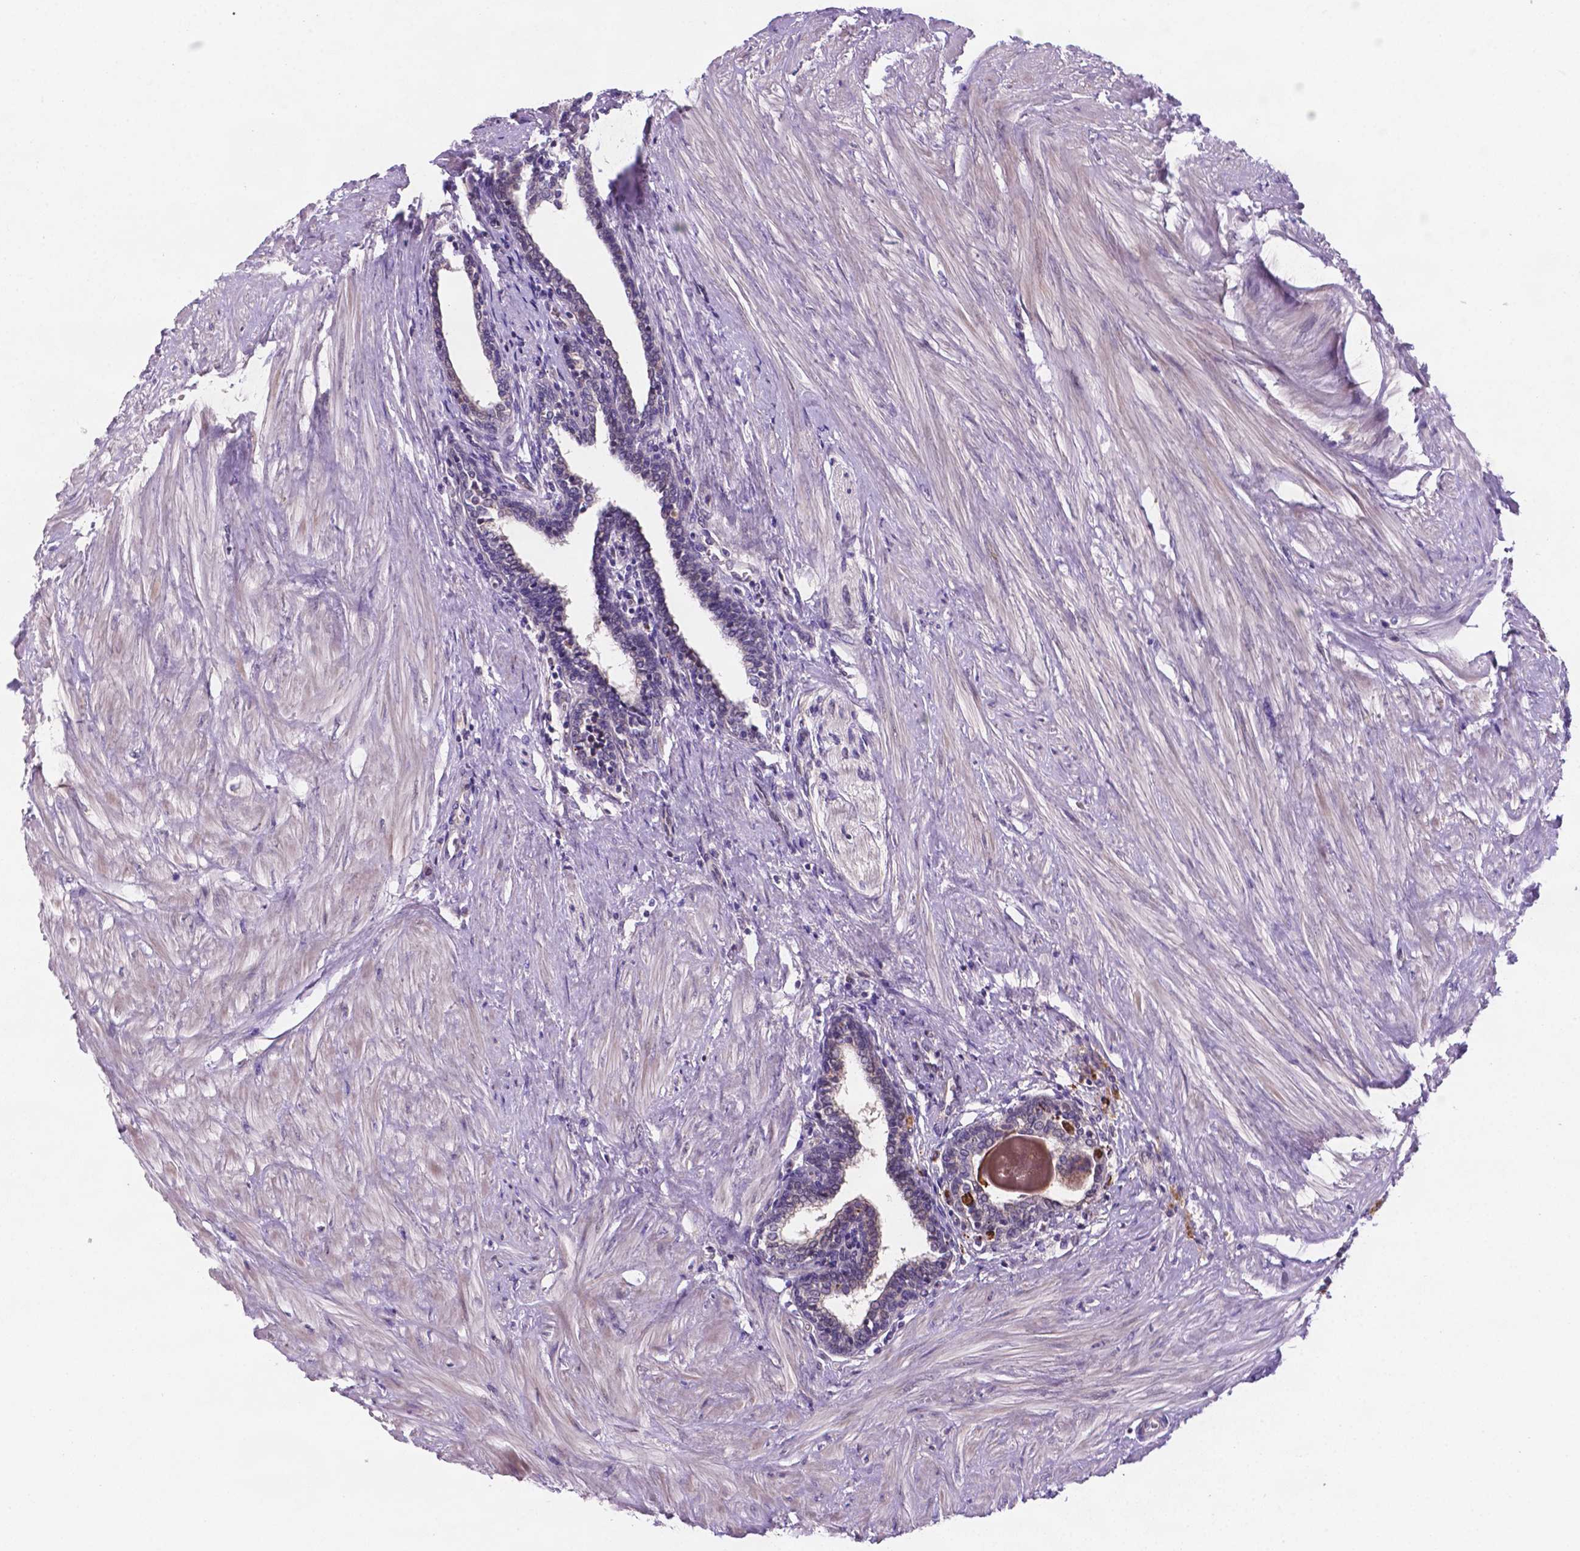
{"staining": {"intensity": "negative", "quantity": "none", "location": "none"}, "tissue": "prostate", "cell_type": "Glandular cells", "image_type": "normal", "snomed": [{"axis": "morphology", "description": "Normal tissue, NOS"}, {"axis": "topography", "description": "Prostate"}], "caption": "IHC photomicrograph of normal prostate: human prostate stained with DAB (3,3'-diaminobenzidine) displays no significant protein staining in glandular cells.", "gene": "TM4SF20", "patient": {"sex": "male", "age": 55}}